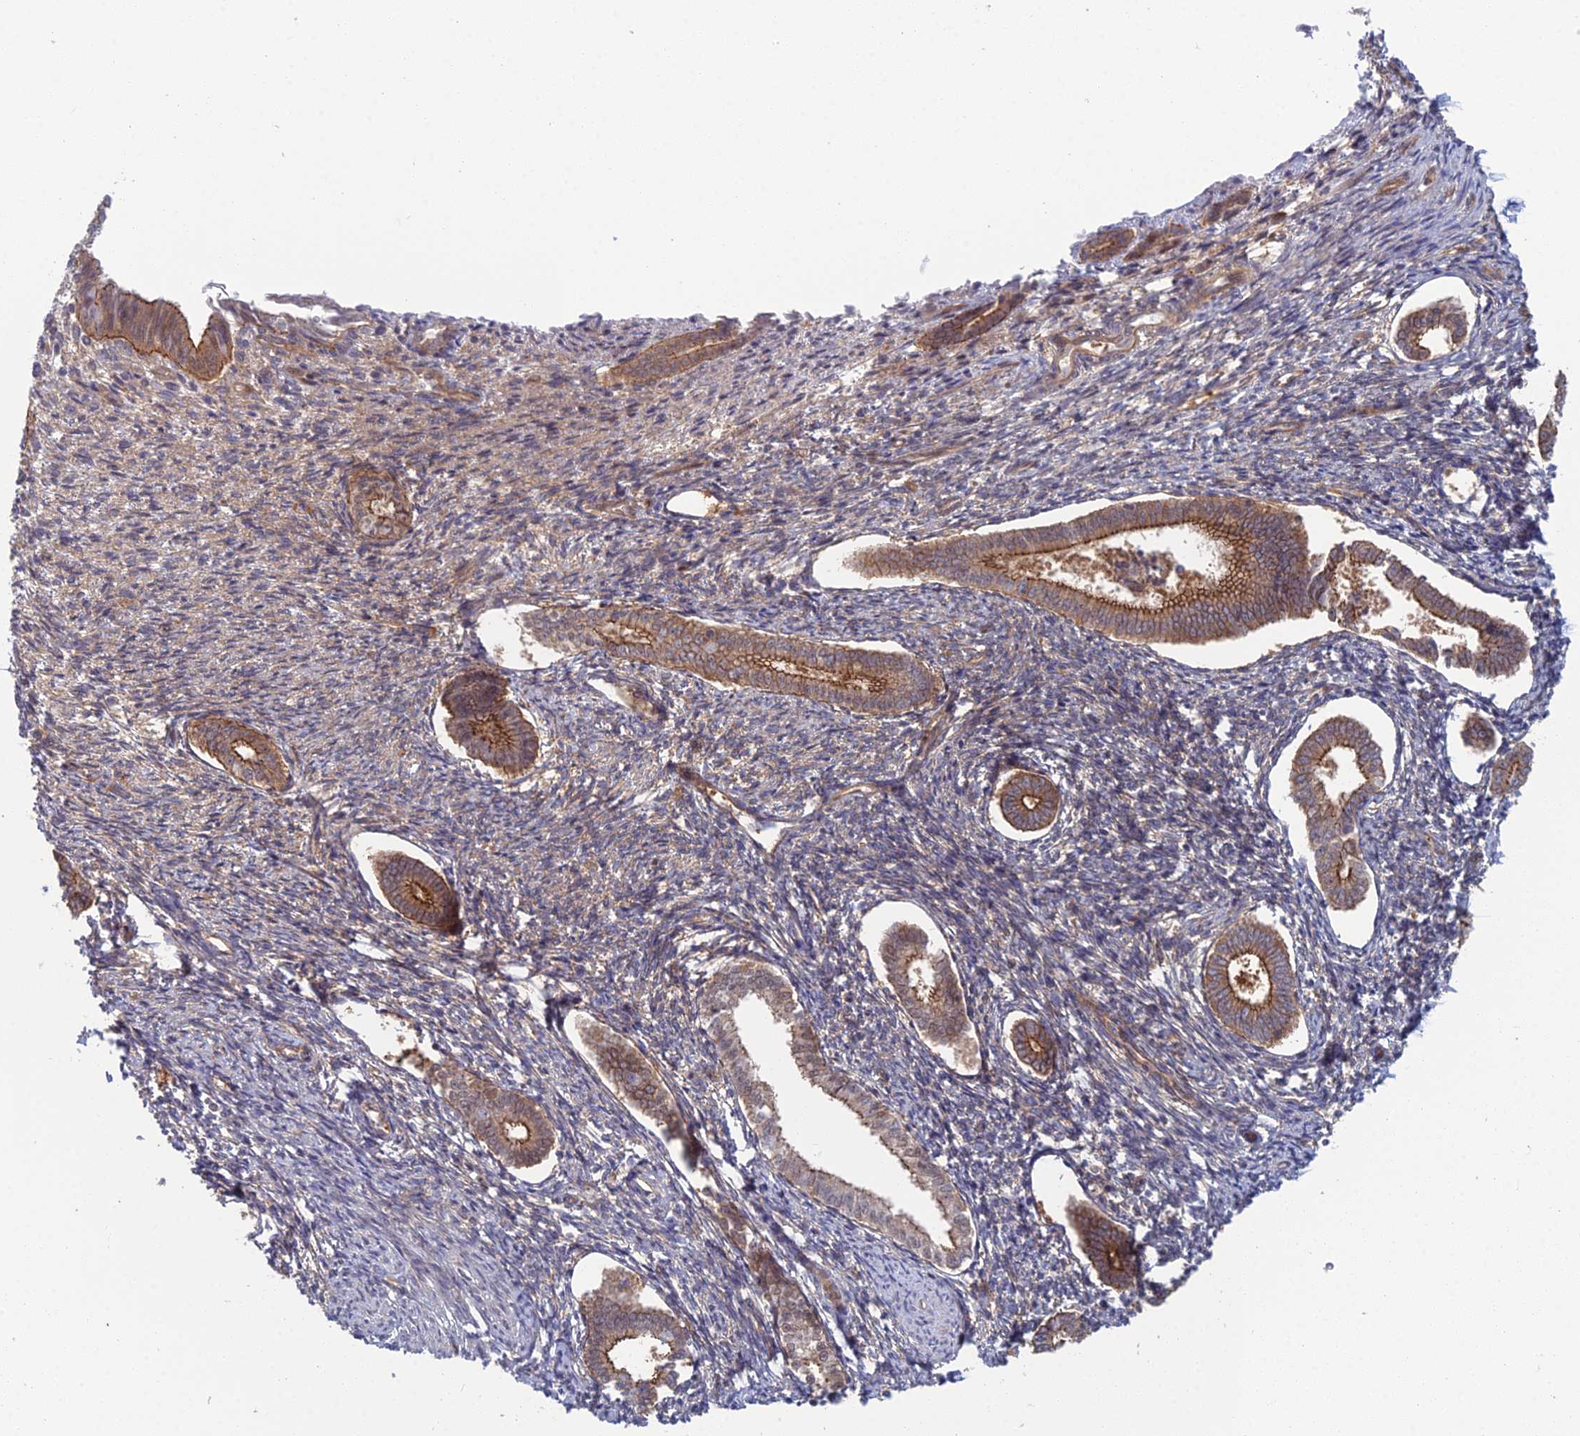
{"staining": {"intensity": "weak", "quantity": "<25%", "location": "cytoplasmic/membranous"}, "tissue": "endometrium", "cell_type": "Cells in endometrial stroma", "image_type": "normal", "snomed": [{"axis": "morphology", "description": "Normal tissue, NOS"}, {"axis": "topography", "description": "Endometrium"}], "caption": "Cells in endometrial stroma are negative for brown protein staining in benign endometrium.", "gene": "ABHD1", "patient": {"sex": "female", "age": 56}}